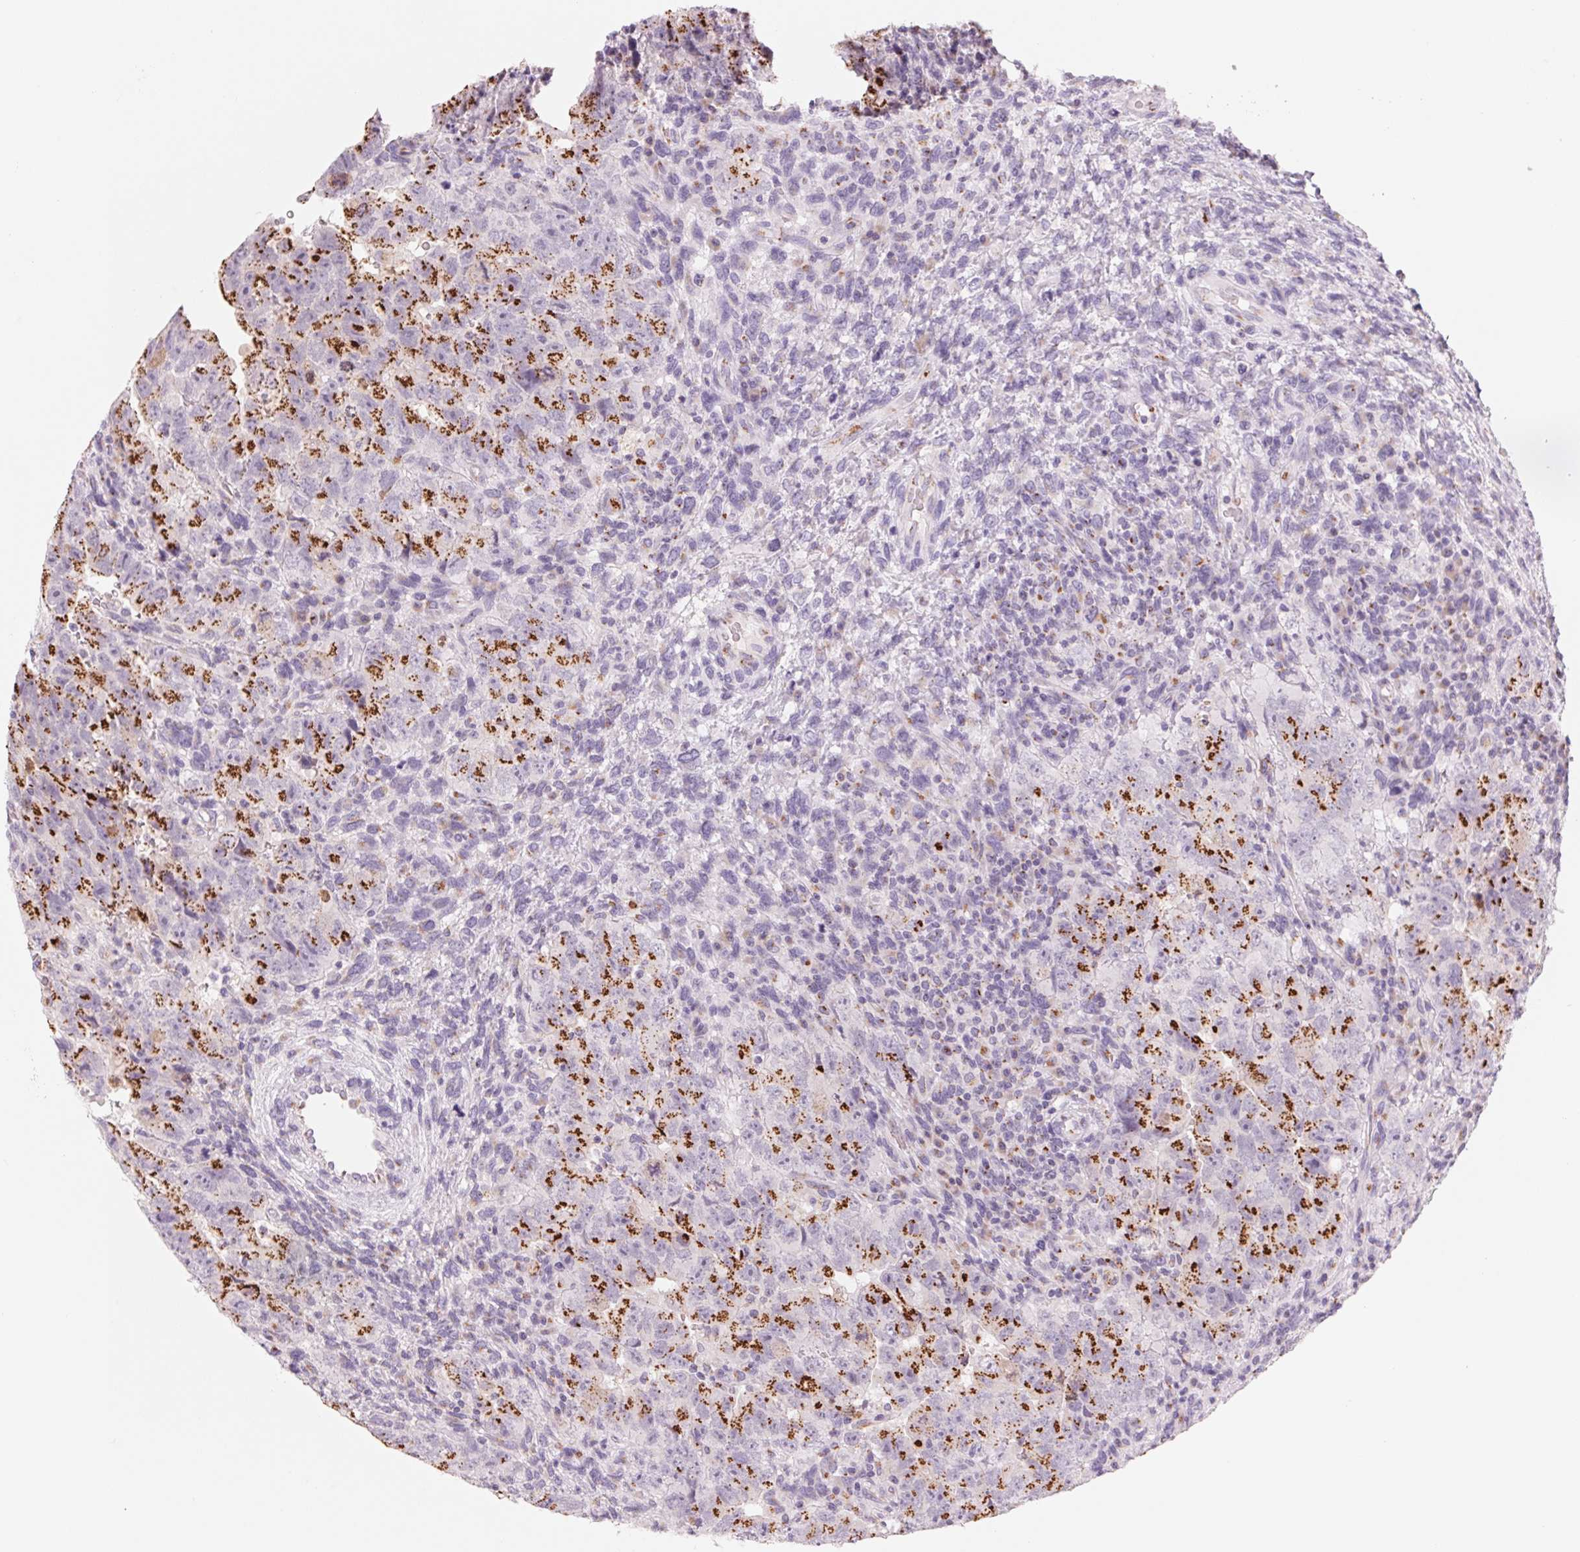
{"staining": {"intensity": "strong", "quantity": "25%-75%", "location": "cytoplasmic/membranous"}, "tissue": "testis cancer", "cell_type": "Tumor cells", "image_type": "cancer", "snomed": [{"axis": "morphology", "description": "Carcinoma, Embryonal, NOS"}, {"axis": "topography", "description": "Testis"}], "caption": "A micrograph of human testis embryonal carcinoma stained for a protein reveals strong cytoplasmic/membranous brown staining in tumor cells.", "gene": "GALNT7", "patient": {"sex": "male", "age": 24}}